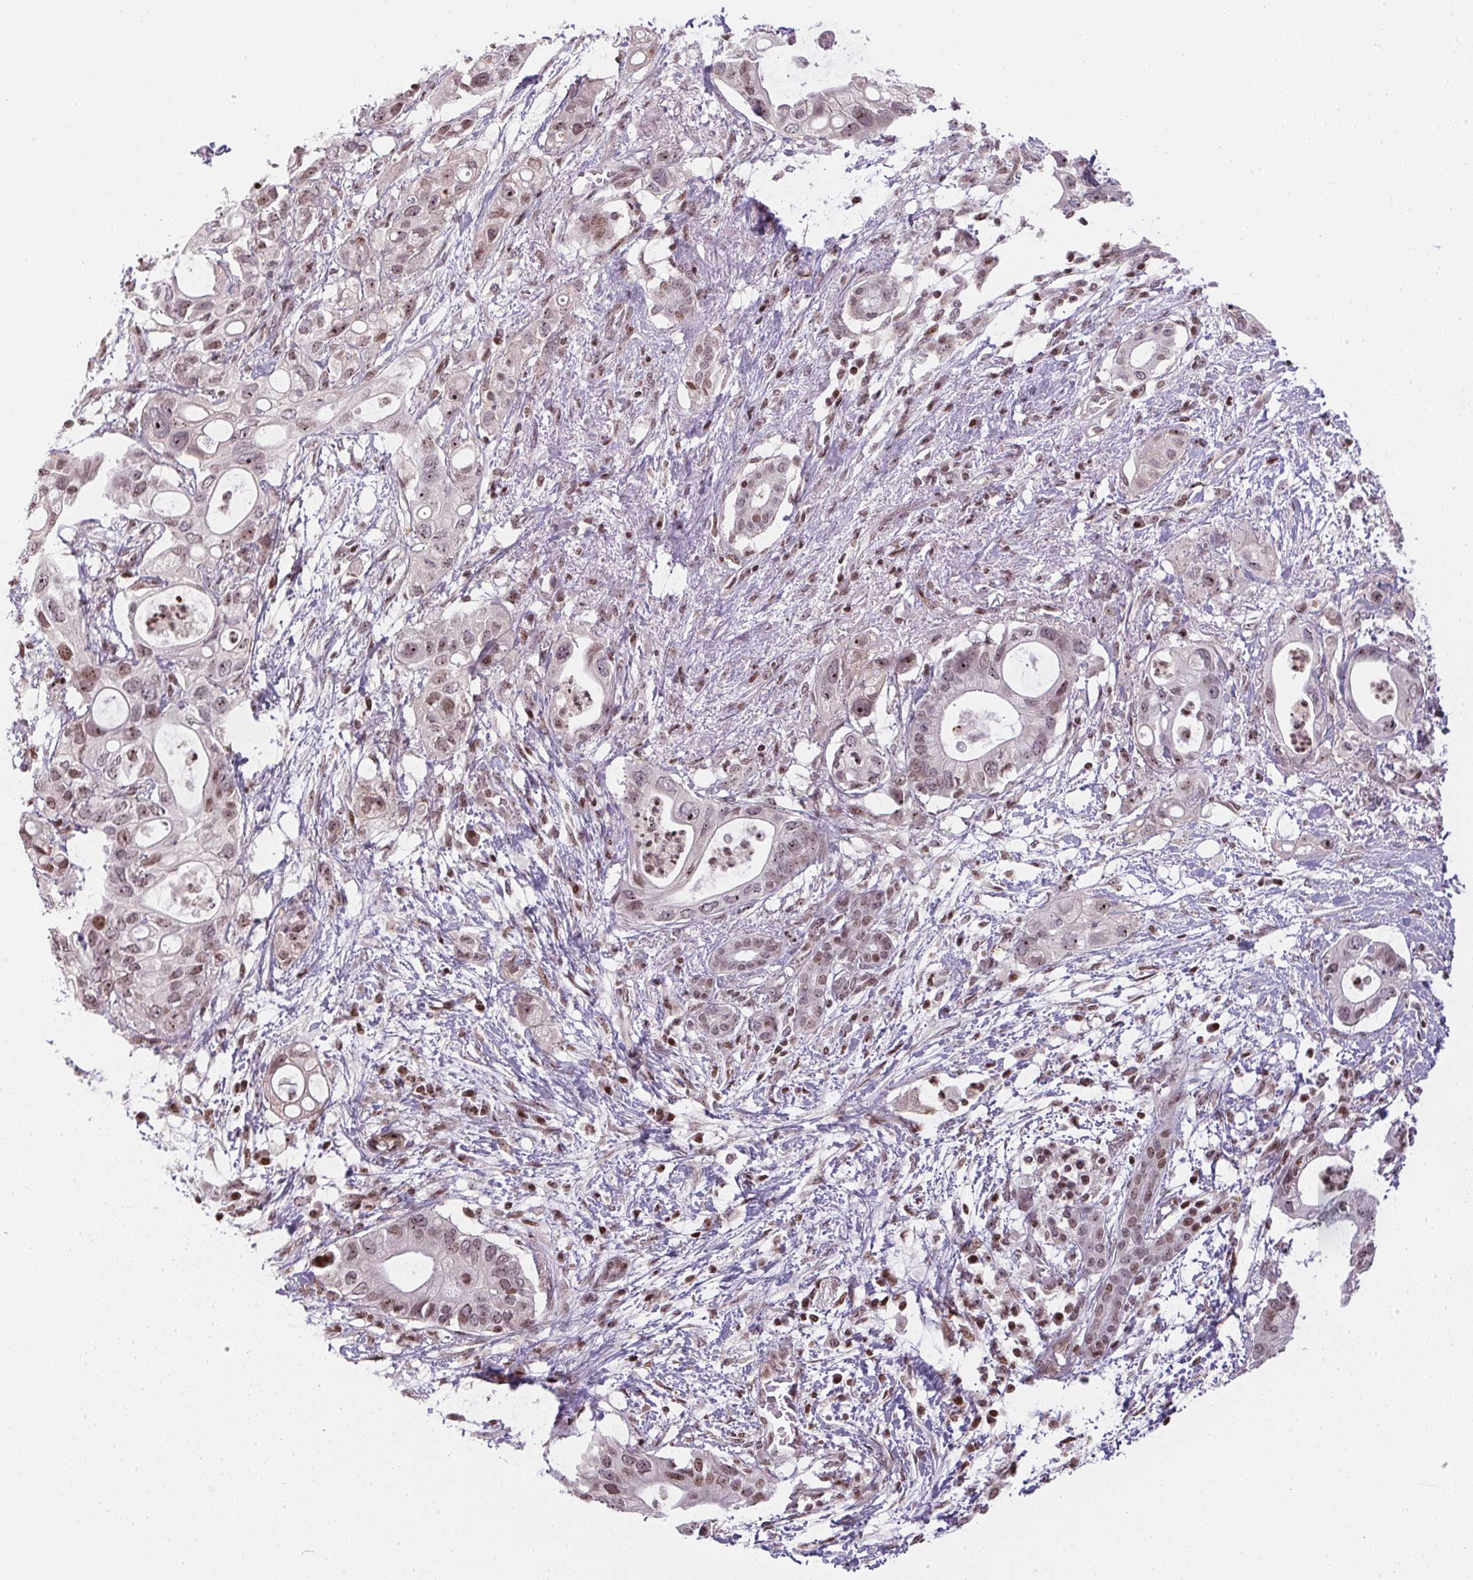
{"staining": {"intensity": "weak", "quantity": ">75%", "location": "nuclear"}, "tissue": "pancreatic cancer", "cell_type": "Tumor cells", "image_type": "cancer", "snomed": [{"axis": "morphology", "description": "Adenocarcinoma, NOS"}, {"axis": "topography", "description": "Pancreas"}], "caption": "Immunohistochemistry (IHC) (DAB) staining of pancreatic cancer reveals weak nuclear protein staining in about >75% of tumor cells.", "gene": "RNF181", "patient": {"sex": "female", "age": 72}}